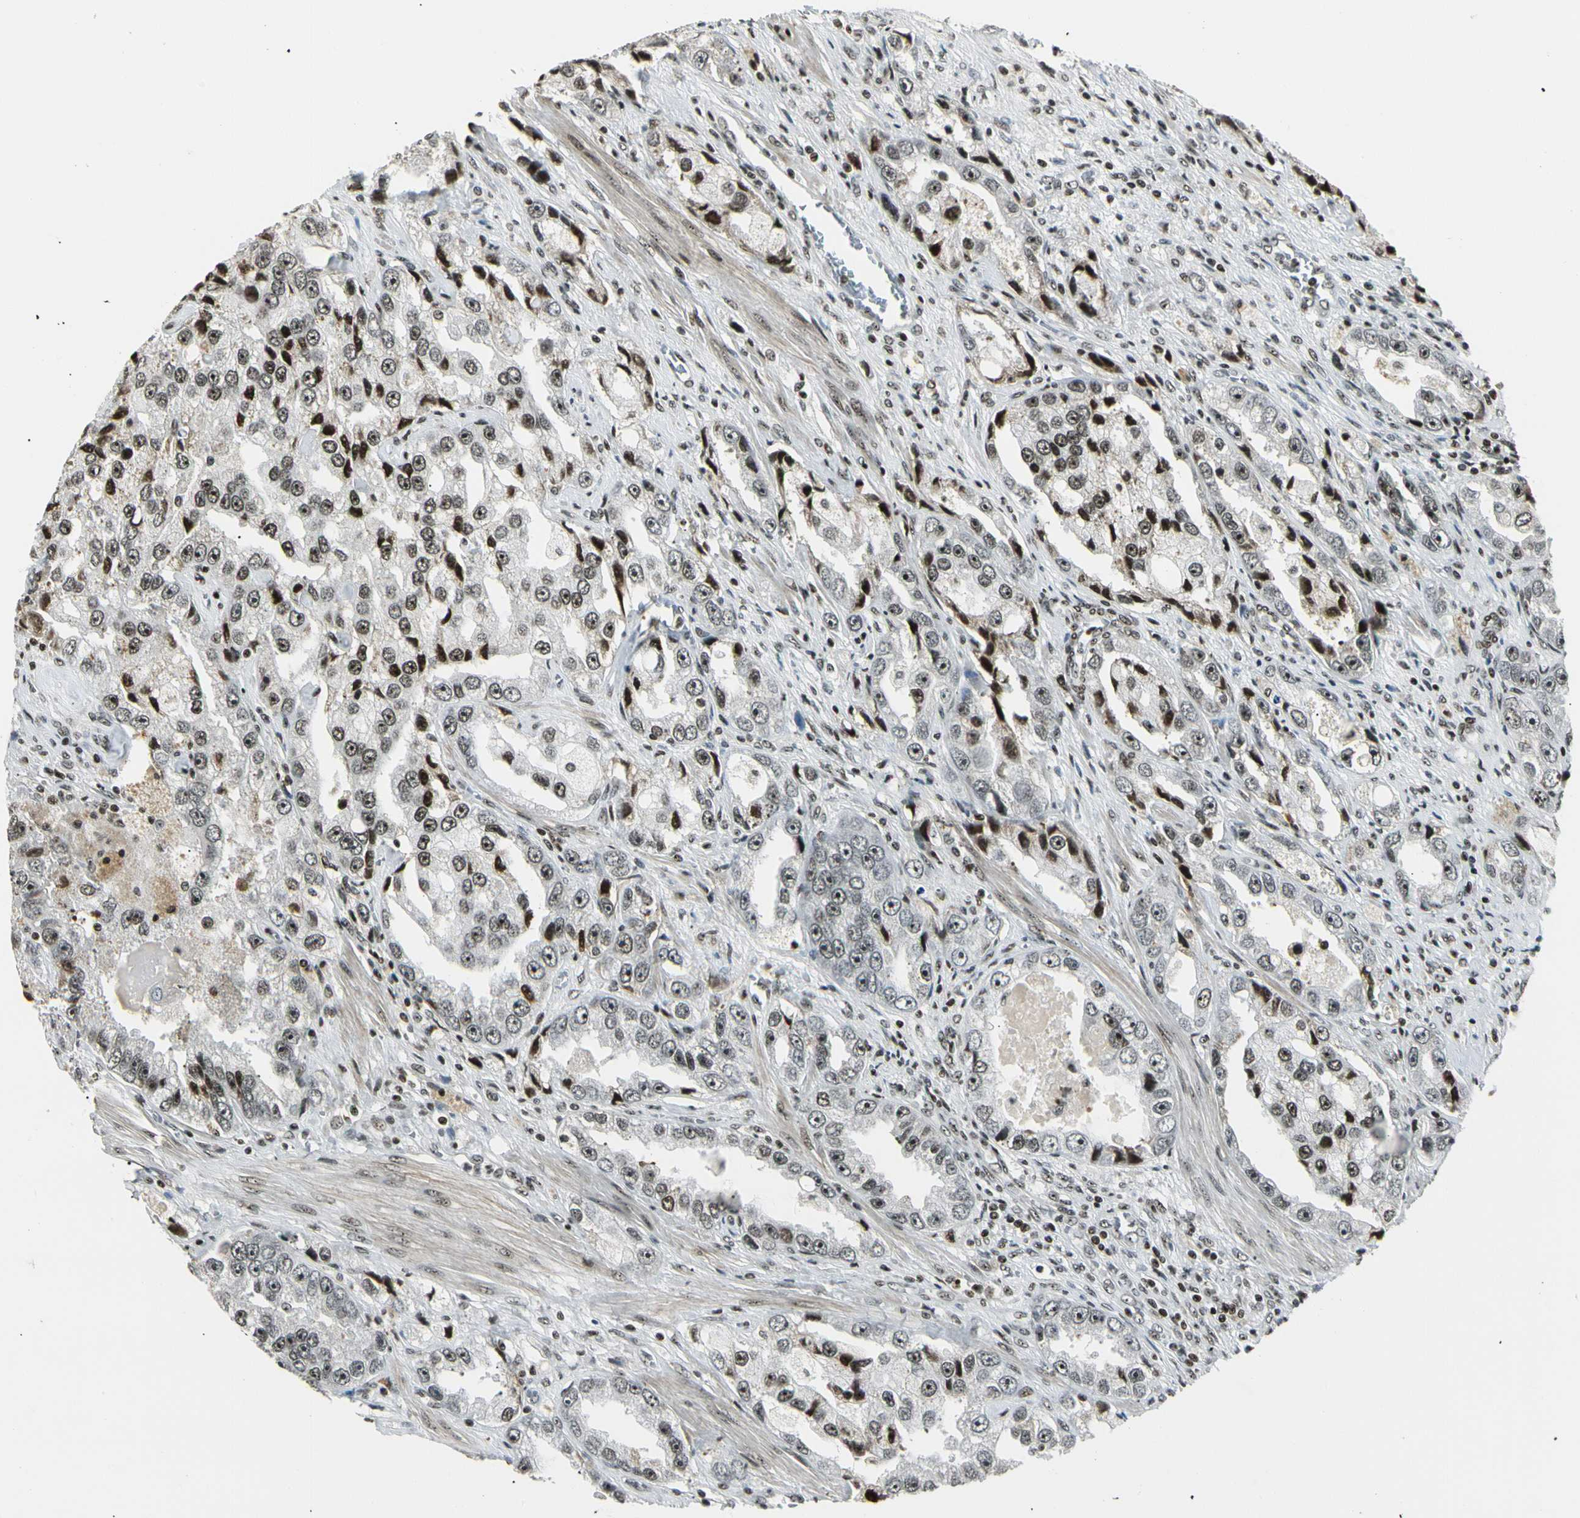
{"staining": {"intensity": "strong", "quantity": "25%-75%", "location": "nuclear"}, "tissue": "prostate cancer", "cell_type": "Tumor cells", "image_type": "cancer", "snomed": [{"axis": "morphology", "description": "Adenocarcinoma, High grade"}, {"axis": "topography", "description": "Prostate"}], "caption": "Brown immunohistochemical staining in prostate adenocarcinoma (high-grade) reveals strong nuclear expression in approximately 25%-75% of tumor cells.", "gene": "UBTF", "patient": {"sex": "male", "age": 63}}